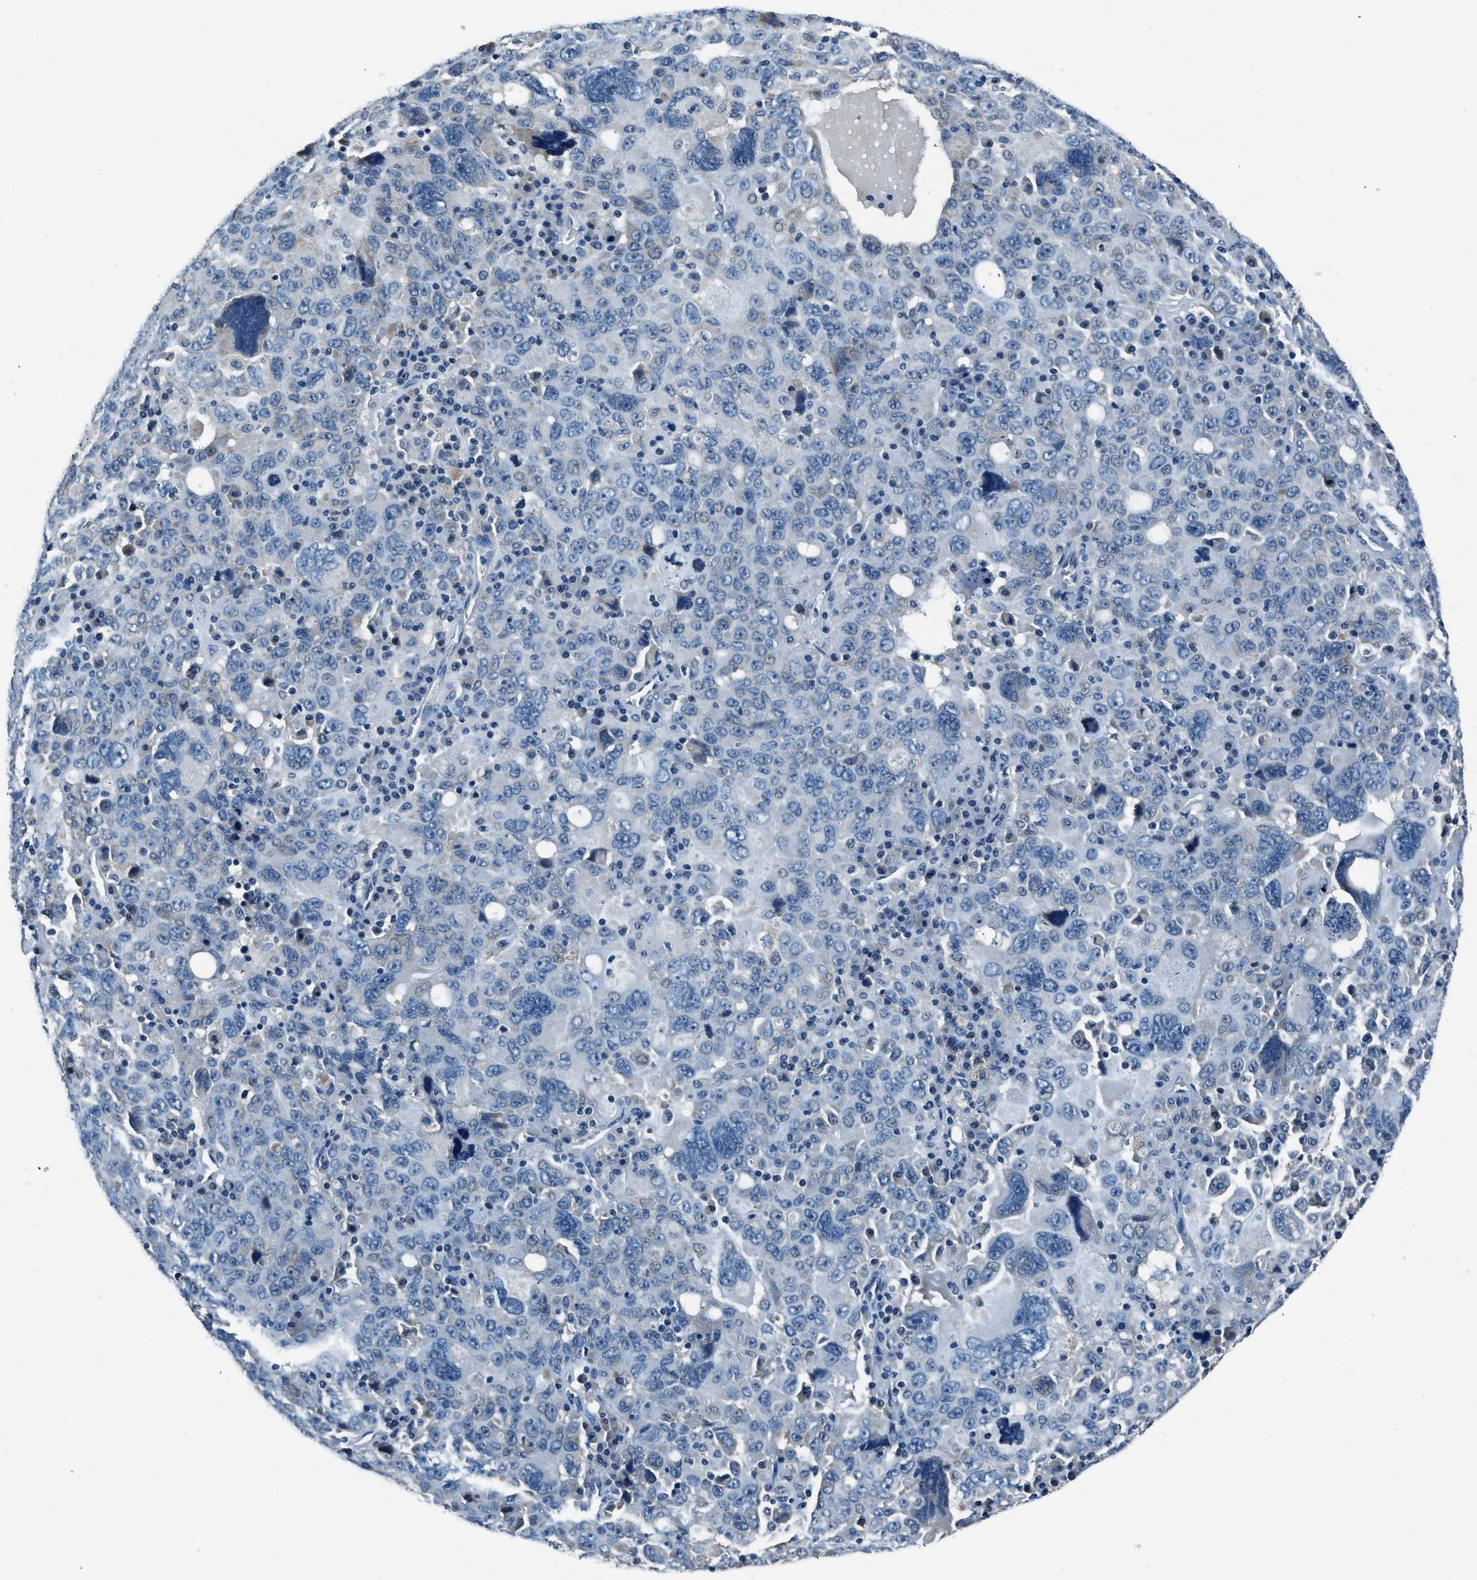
{"staining": {"intensity": "negative", "quantity": "none", "location": "none"}, "tissue": "ovarian cancer", "cell_type": "Tumor cells", "image_type": "cancer", "snomed": [{"axis": "morphology", "description": "Carcinoma, endometroid"}, {"axis": "topography", "description": "Ovary"}], "caption": "High power microscopy histopathology image of an immunohistochemistry photomicrograph of ovarian cancer (endometroid carcinoma), revealing no significant positivity in tumor cells. (DAB immunohistochemistry visualized using brightfield microscopy, high magnification).", "gene": "NME8", "patient": {"sex": "female", "age": 62}}